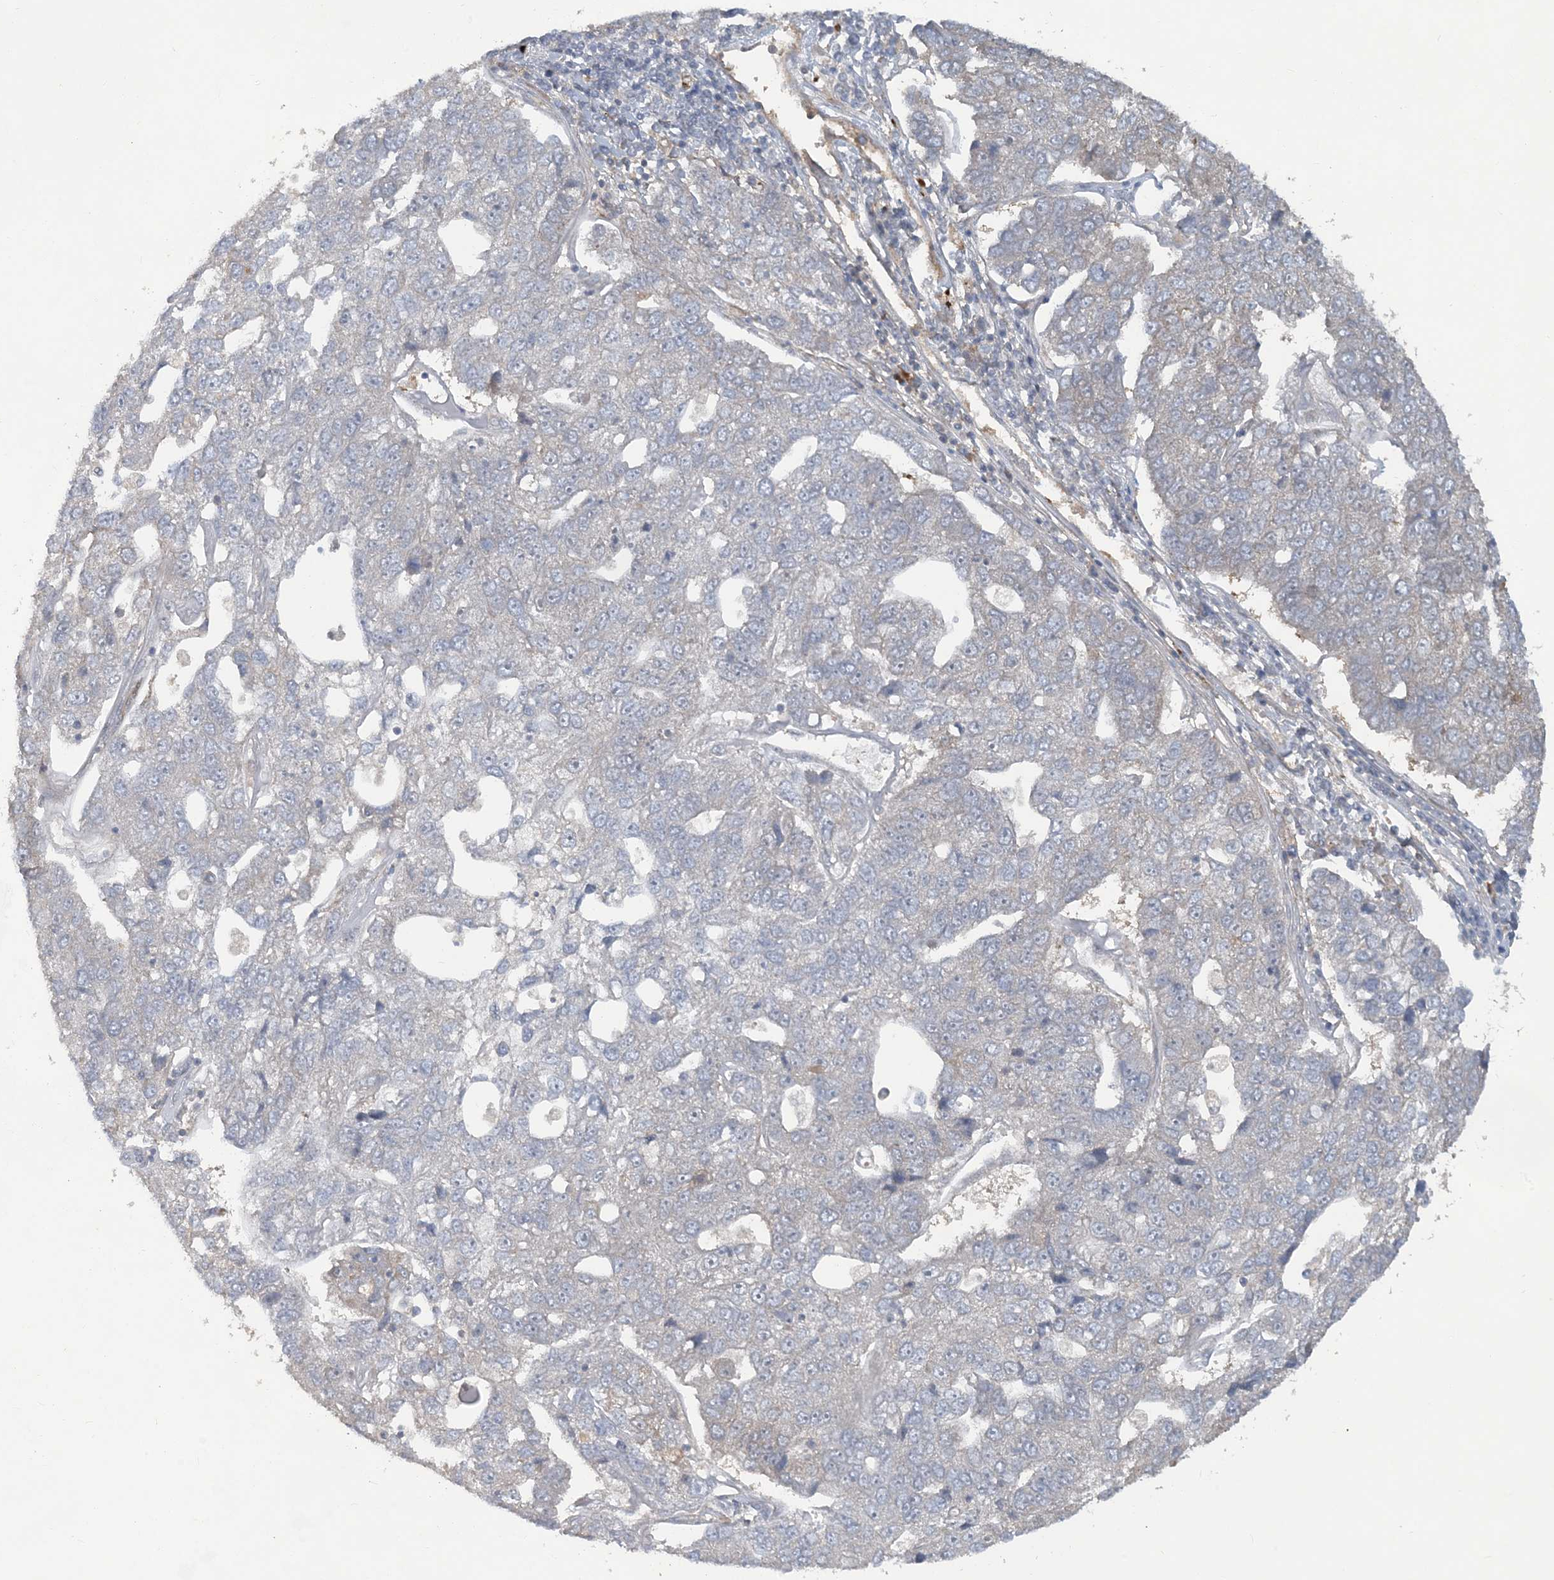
{"staining": {"intensity": "negative", "quantity": "none", "location": "none"}, "tissue": "pancreatic cancer", "cell_type": "Tumor cells", "image_type": "cancer", "snomed": [{"axis": "morphology", "description": "Adenocarcinoma, NOS"}, {"axis": "topography", "description": "Pancreas"}], "caption": "Human pancreatic cancer stained for a protein using immunohistochemistry reveals no positivity in tumor cells.", "gene": "CDS1", "patient": {"sex": "female", "age": 61}}